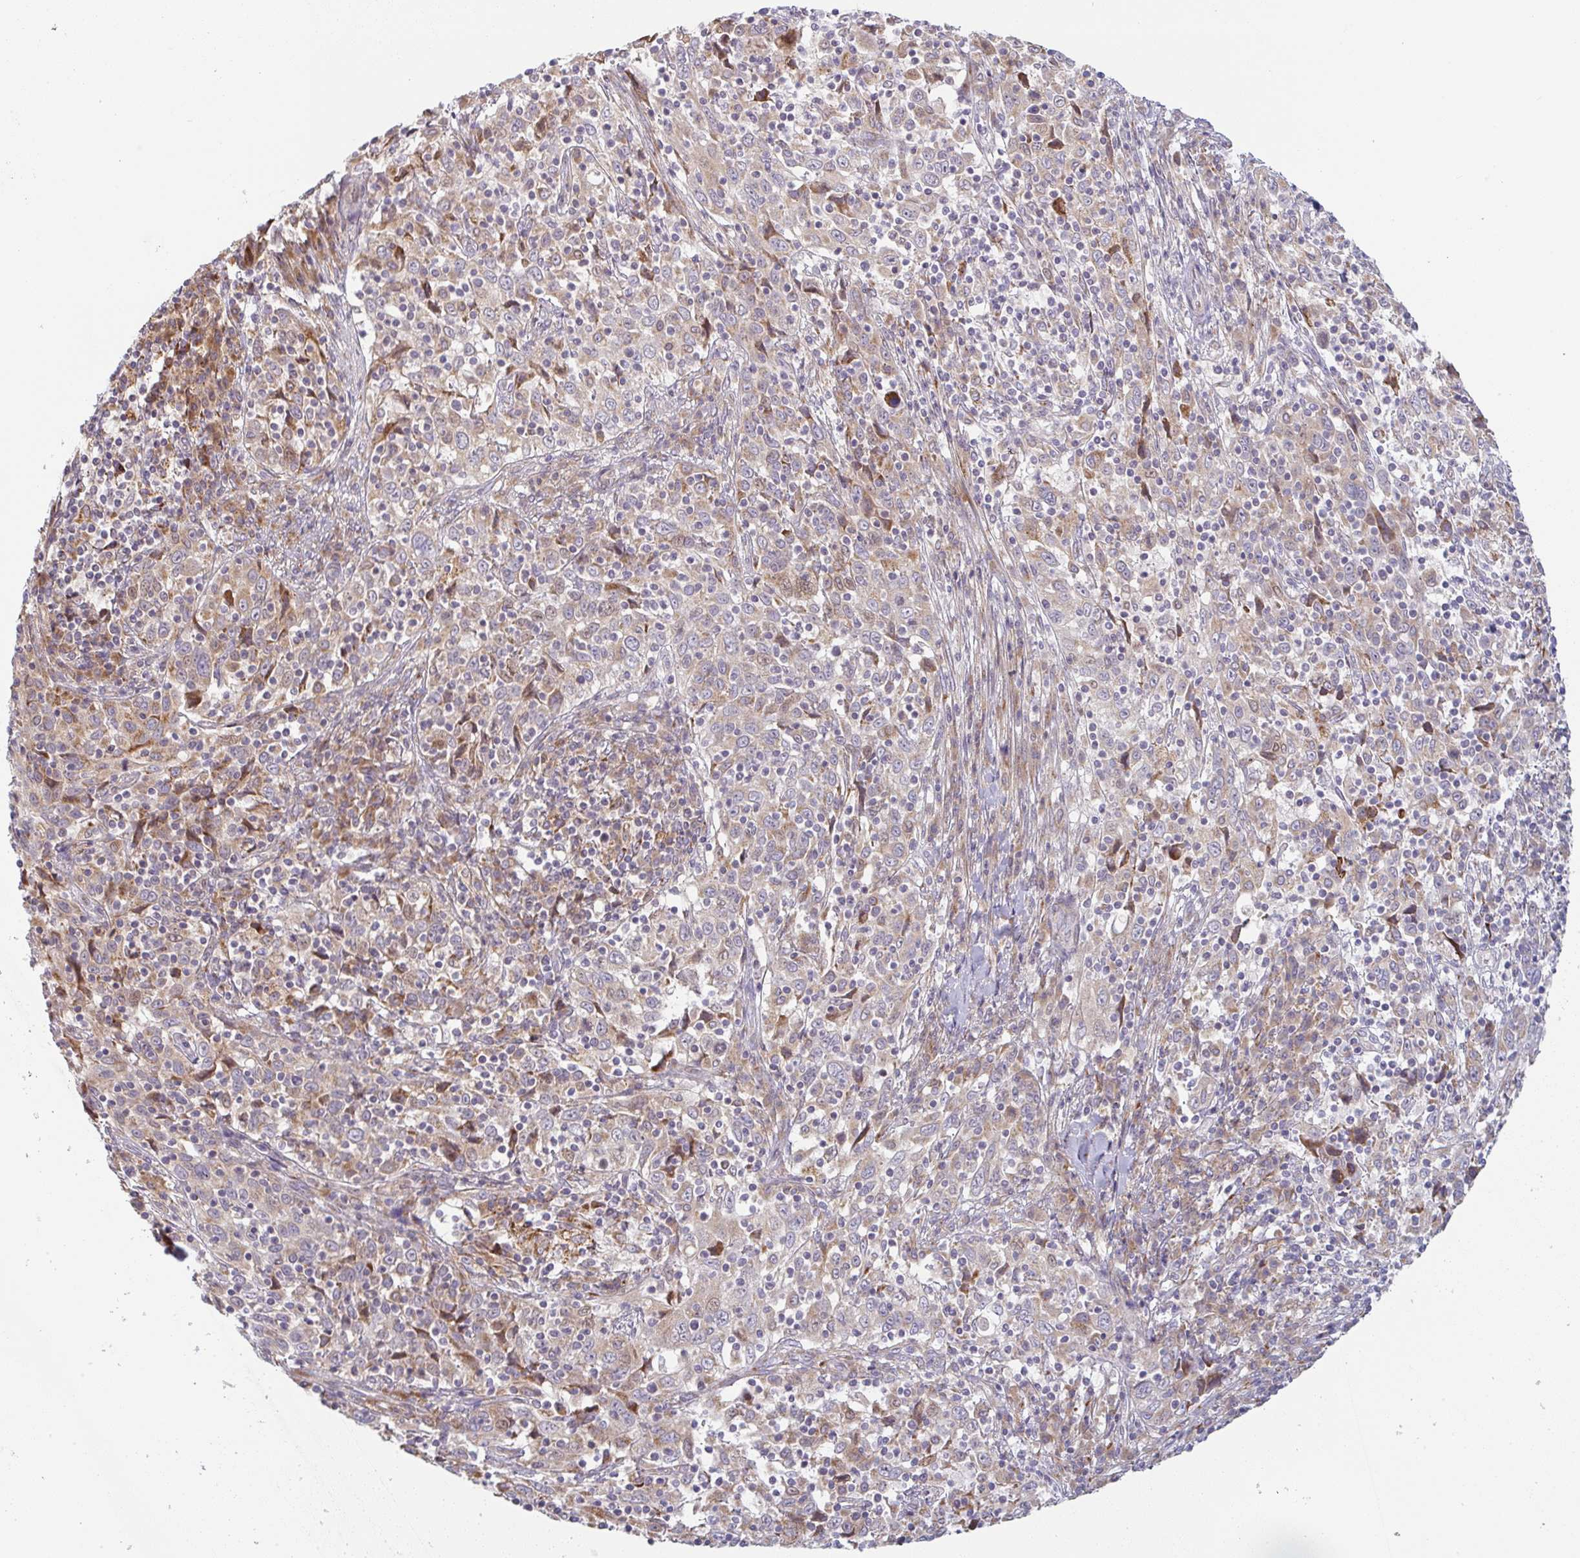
{"staining": {"intensity": "weak", "quantity": ">75%", "location": "cytoplasmic/membranous"}, "tissue": "cervical cancer", "cell_type": "Tumor cells", "image_type": "cancer", "snomed": [{"axis": "morphology", "description": "Squamous cell carcinoma, NOS"}, {"axis": "topography", "description": "Cervix"}], "caption": "Protein staining of squamous cell carcinoma (cervical) tissue demonstrates weak cytoplasmic/membranous positivity in about >75% of tumor cells.", "gene": "MOB1A", "patient": {"sex": "female", "age": 46}}